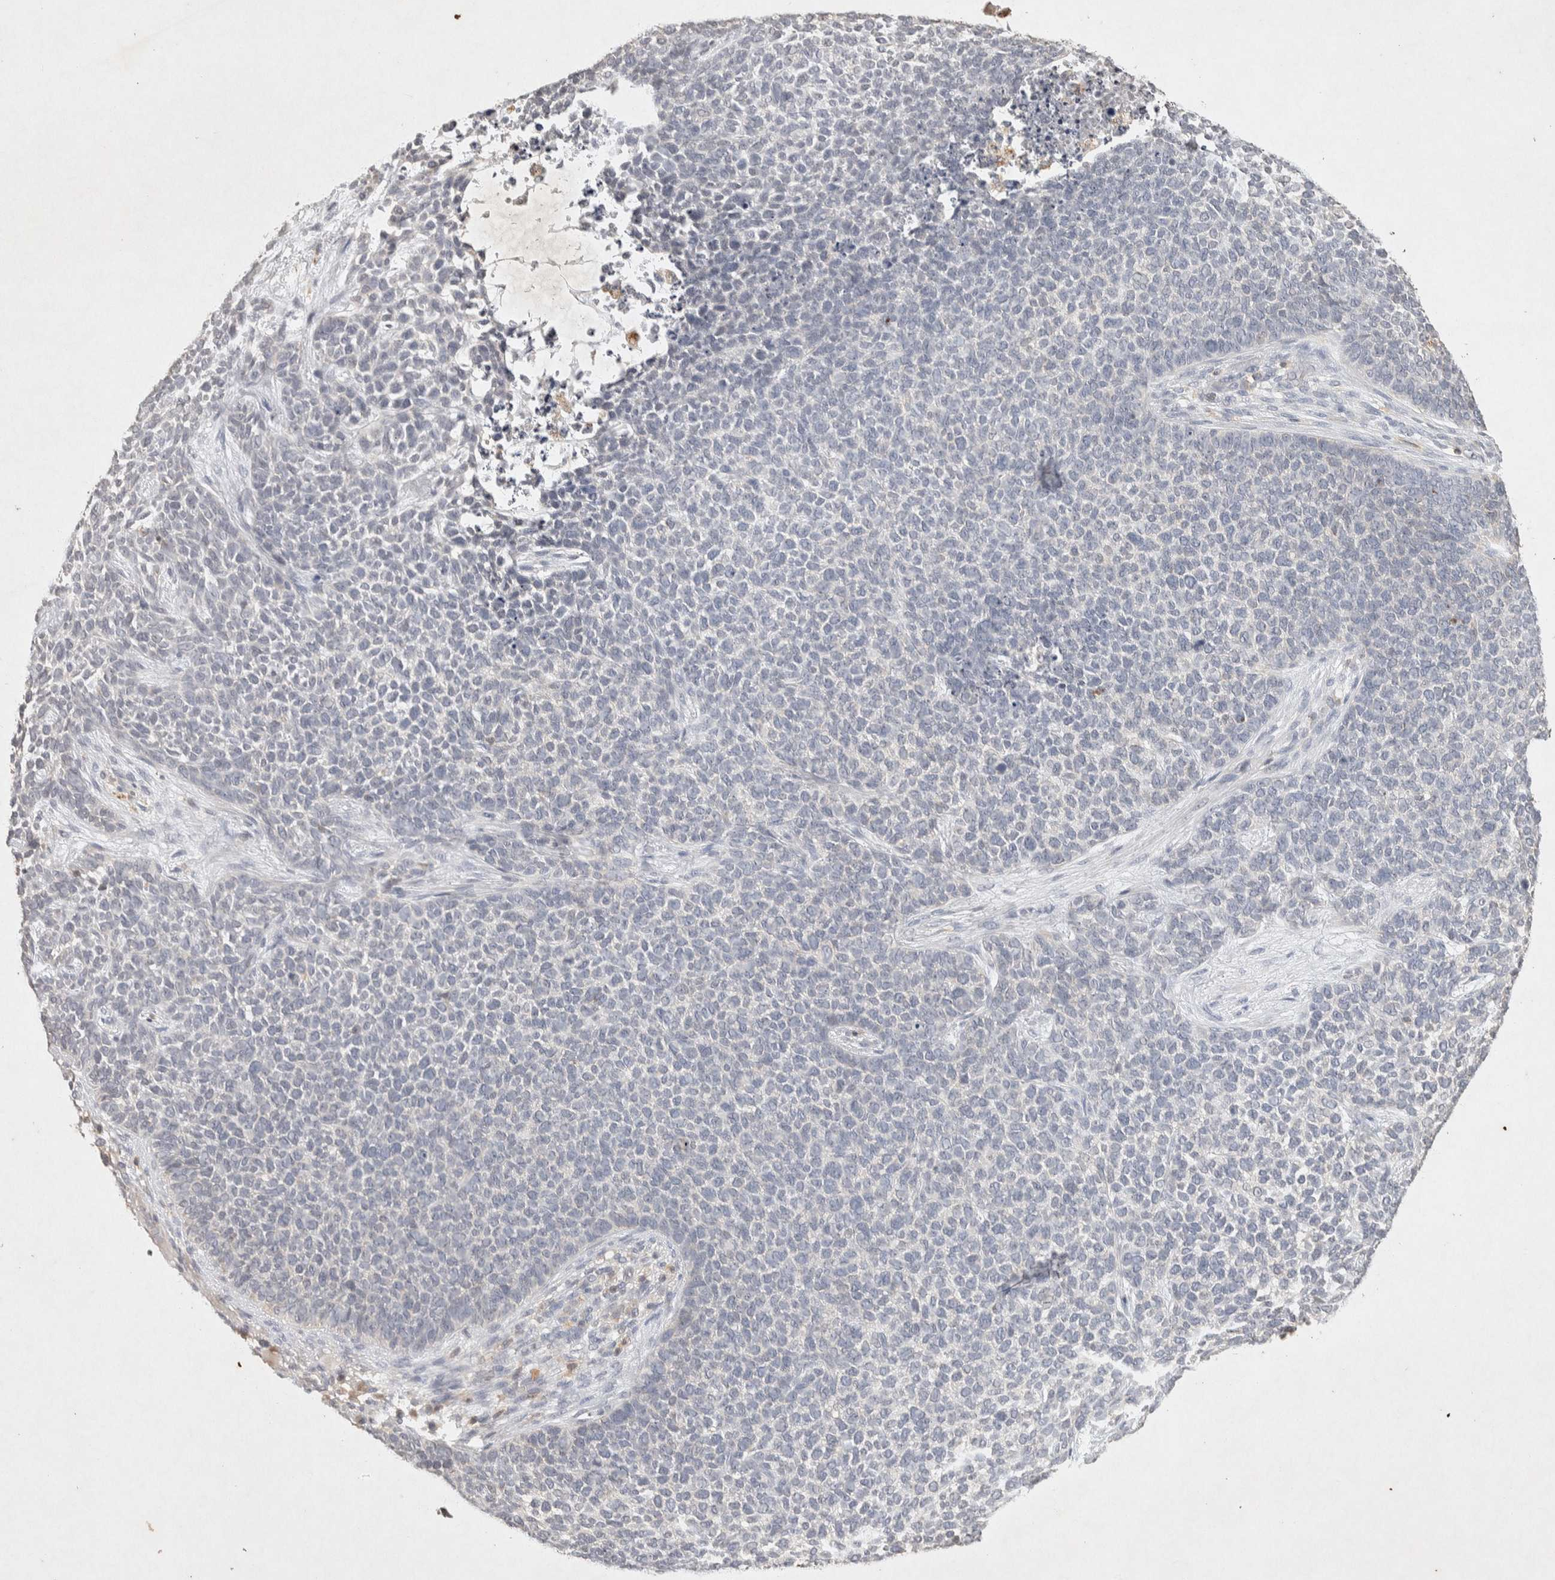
{"staining": {"intensity": "negative", "quantity": "none", "location": "none"}, "tissue": "skin cancer", "cell_type": "Tumor cells", "image_type": "cancer", "snomed": [{"axis": "morphology", "description": "Basal cell carcinoma"}, {"axis": "topography", "description": "Skin"}], "caption": "The IHC photomicrograph has no significant expression in tumor cells of skin cancer tissue. (IHC, brightfield microscopy, high magnification).", "gene": "RAC2", "patient": {"sex": "female", "age": 84}}